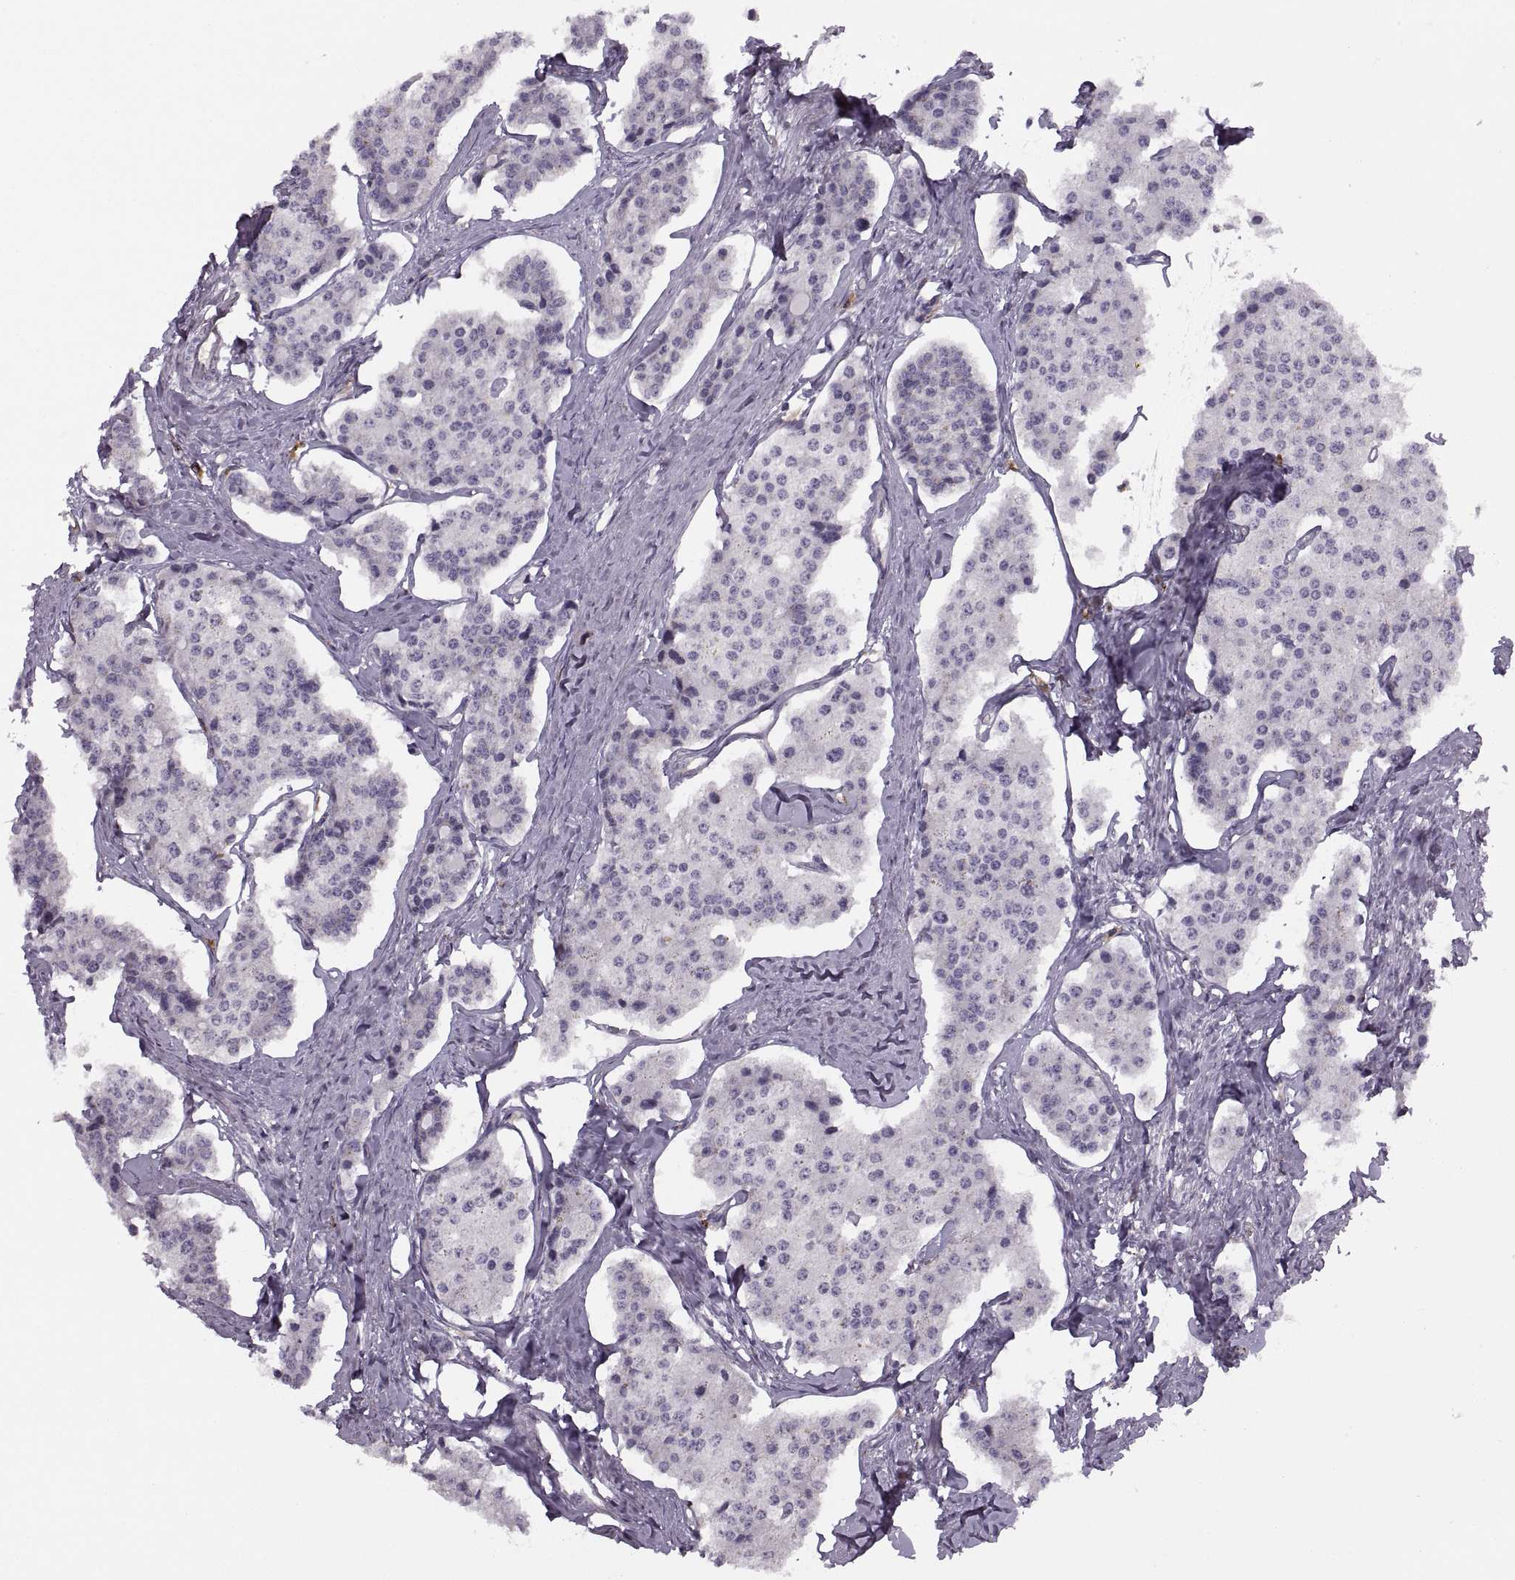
{"staining": {"intensity": "negative", "quantity": "none", "location": "none"}, "tissue": "carcinoid", "cell_type": "Tumor cells", "image_type": "cancer", "snomed": [{"axis": "morphology", "description": "Carcinoid, malignant, NOS"}, {"axis": "topography", "description": "Small intestine"}], "caption": "Histopathology image shows no protein staining in tumor cells of carcinoid (malignant) tissue. Brightfield microscopy of immunohistochemistry stained with DAB (brown) and hematoxylin (blue), captured at high magnification.", "gene": "RALB", "patient": {"sex": "female", "age": 65}}